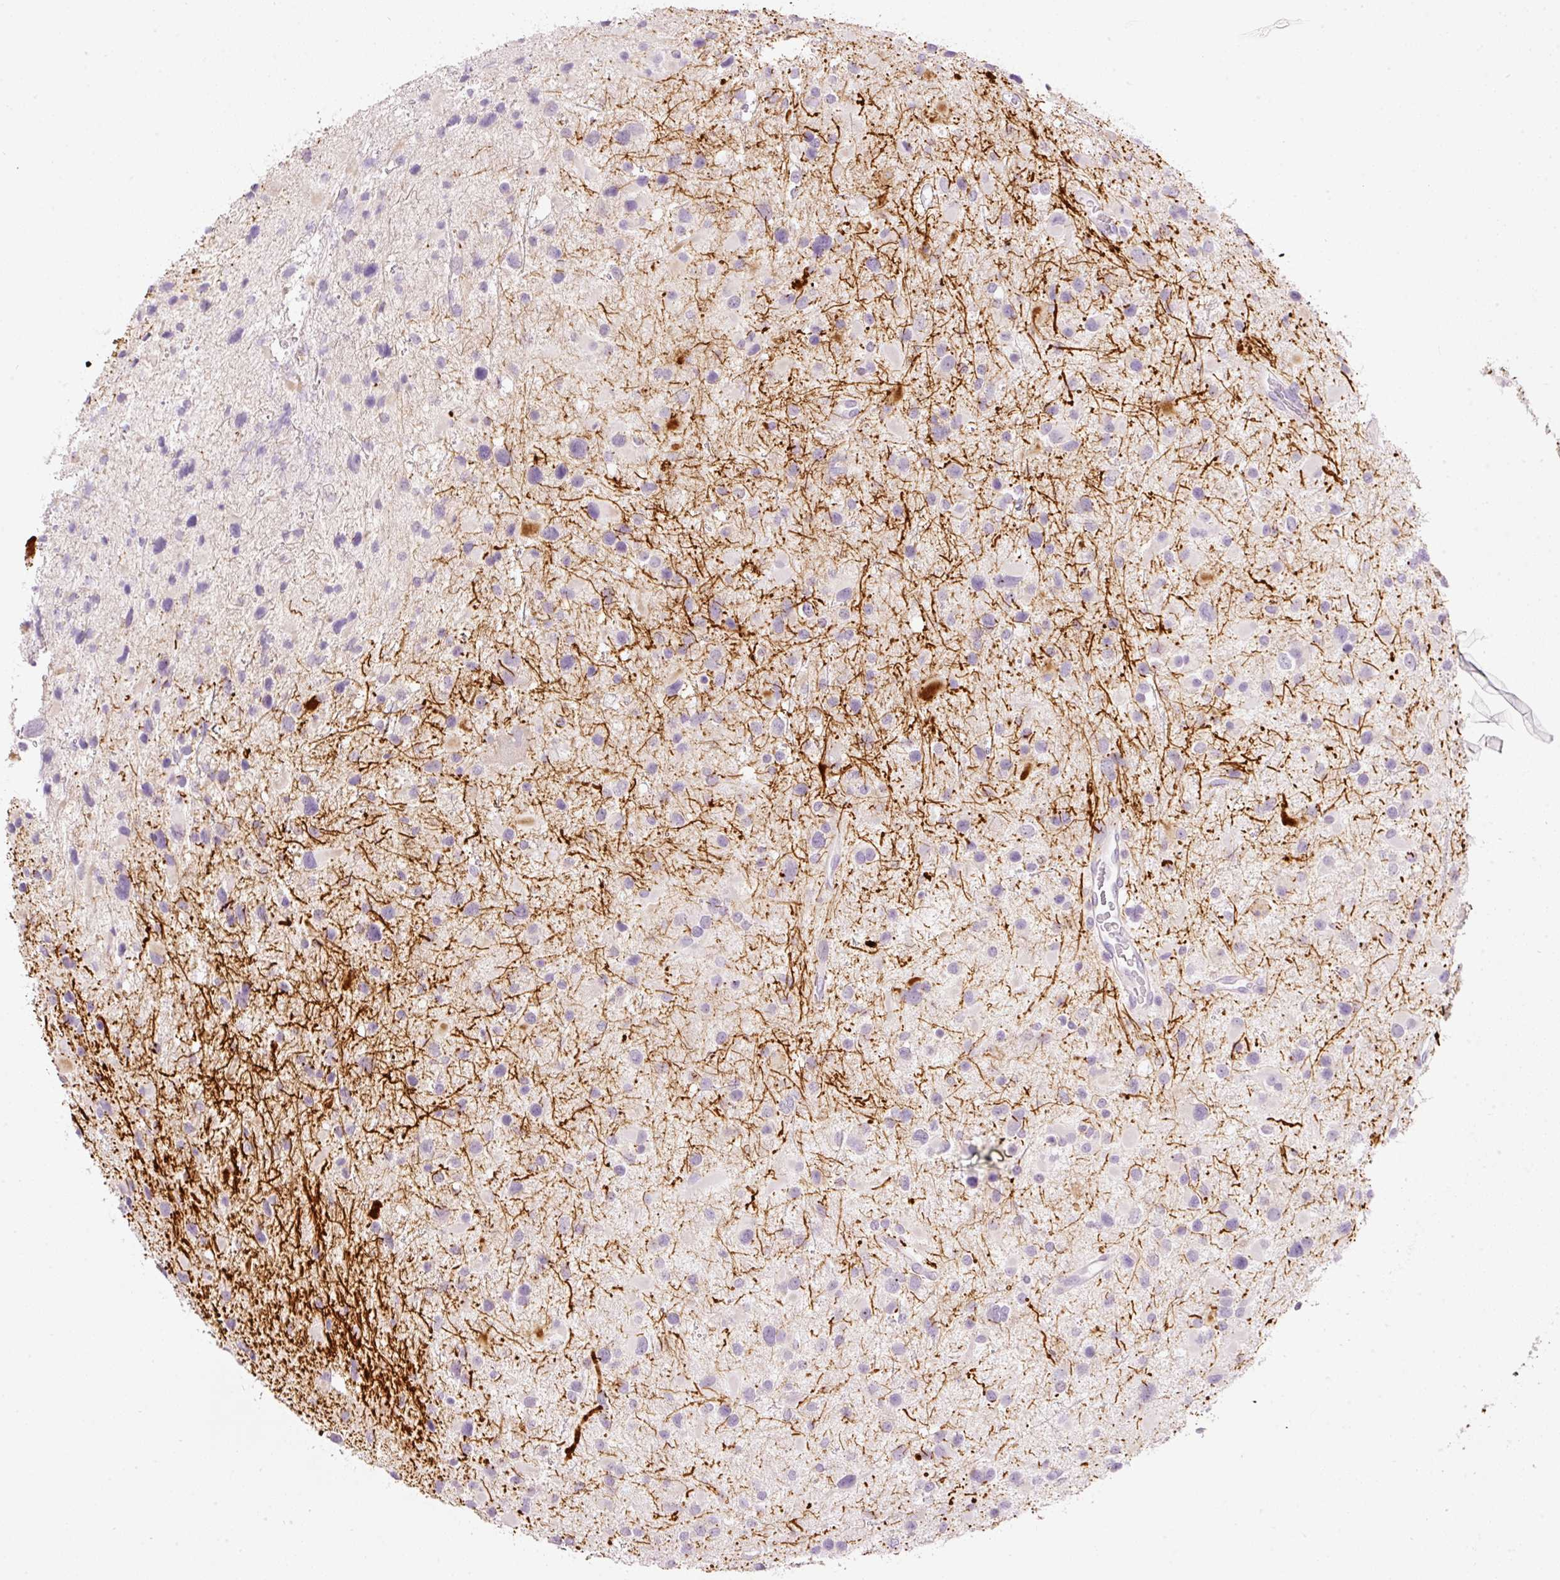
{"staining": {"intensity": "negative", "quantity": "none", "location": "none"}, "tissue": "glioma", "cell_type": "Tumor cells", "image_type": "cancer", "snomed": [{"axis": "morphology", "description": "Glioma, malignant, Low grade"}, {"axis": "topography", "description": "Brain"}], "caption": "Tumor cells are negative for brown protein staining in glioma. (IHC, brightfield microscopy, high magnification).", "gene": "RSPO2", "patient": {"sex": "female", "age": 32}}